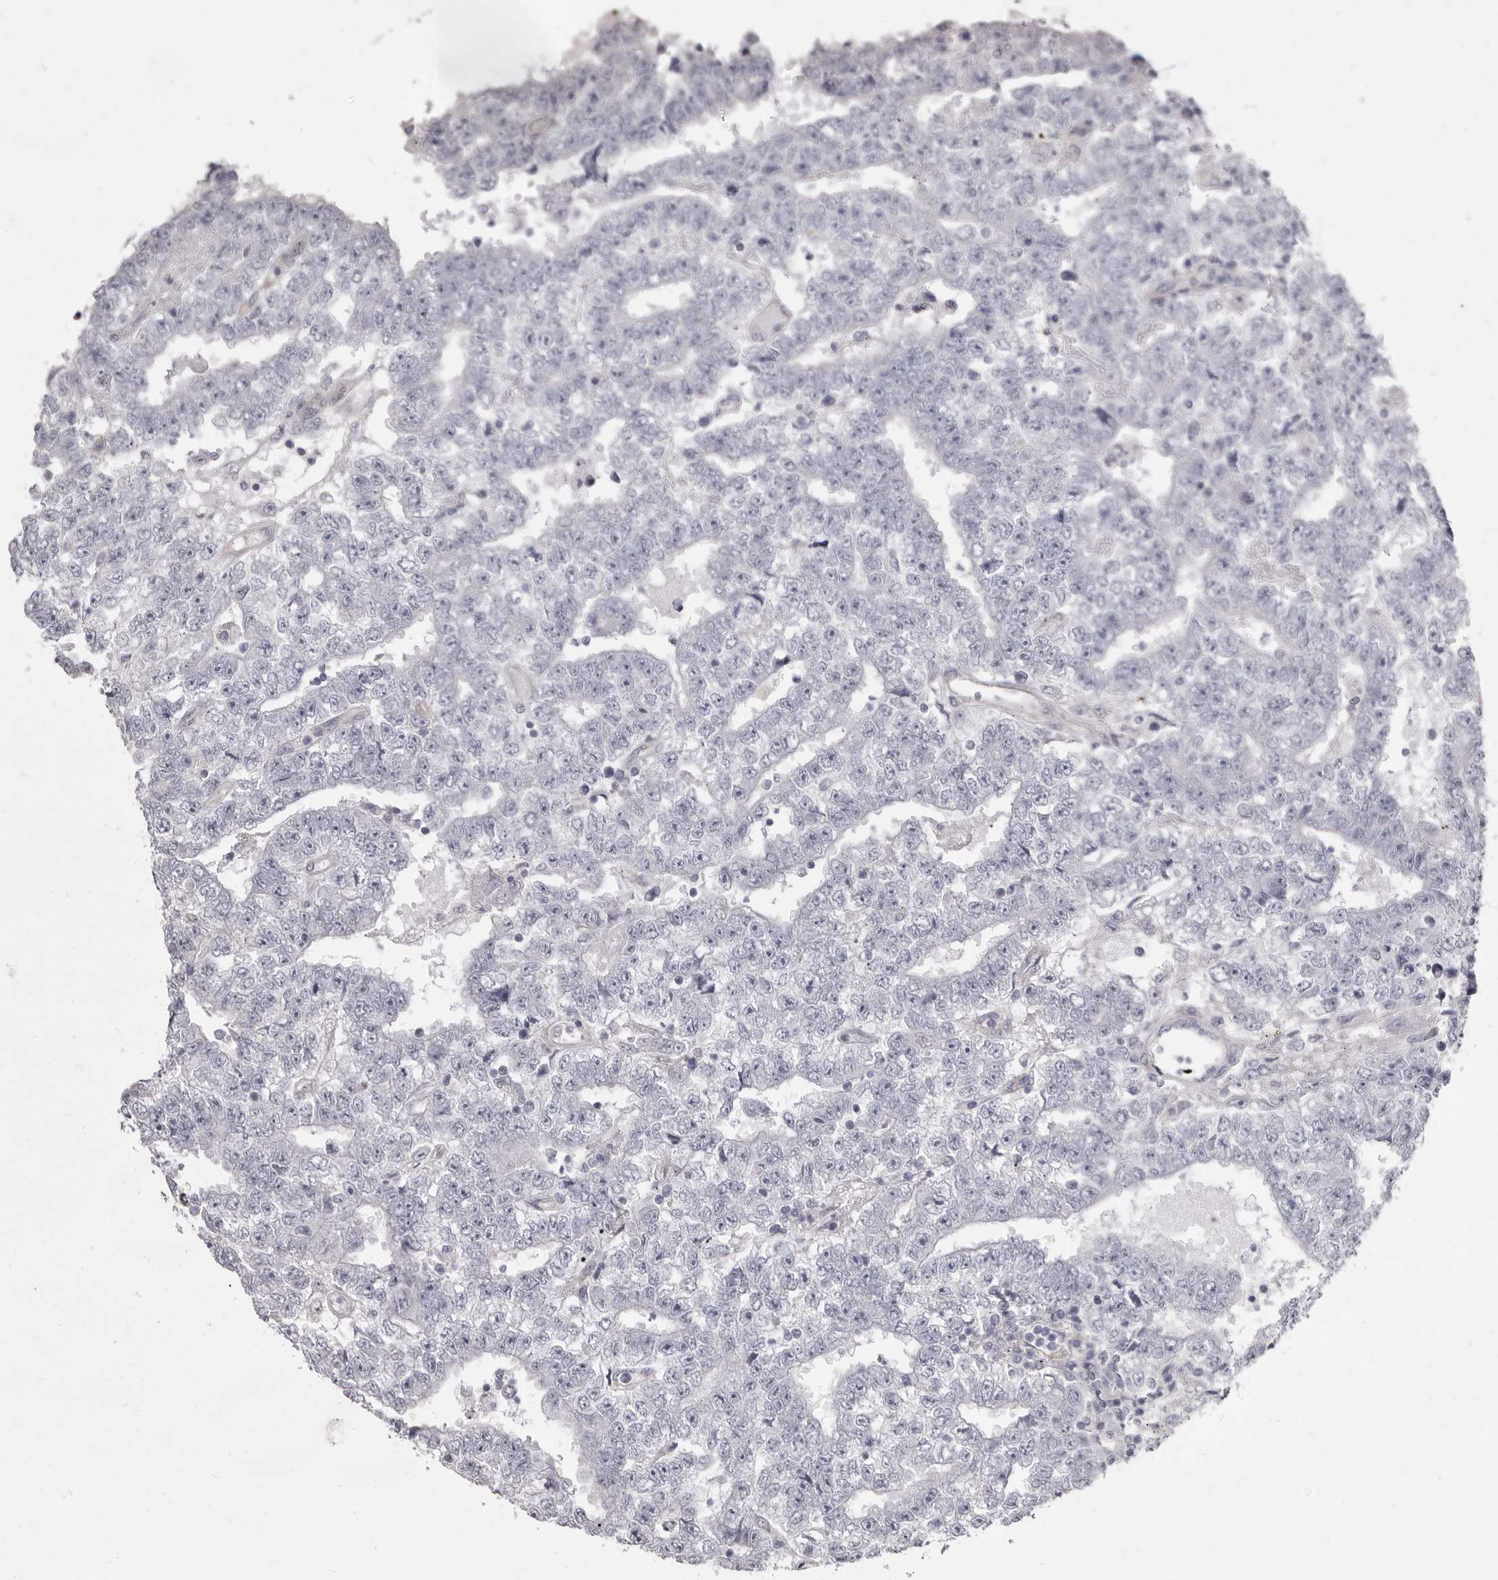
{"staining": {"intensity": "negative", "quantity": "none", "location": "none"}, "tissue": "testis cancer", "cell_type": "Tumor cells", "image_type": "cancer", "snomed": [{"axis": "morphology", "description": "Carcinoma, Embryonal, NOS"}, {"axis": "topography", "description": "Testis"}], "caption": "Immunohistochemical staining of human testis cancer displays no significant staining in tumor cells.", "gene": "GSK3B", "patient": {"sex": "male", "age": 25}}